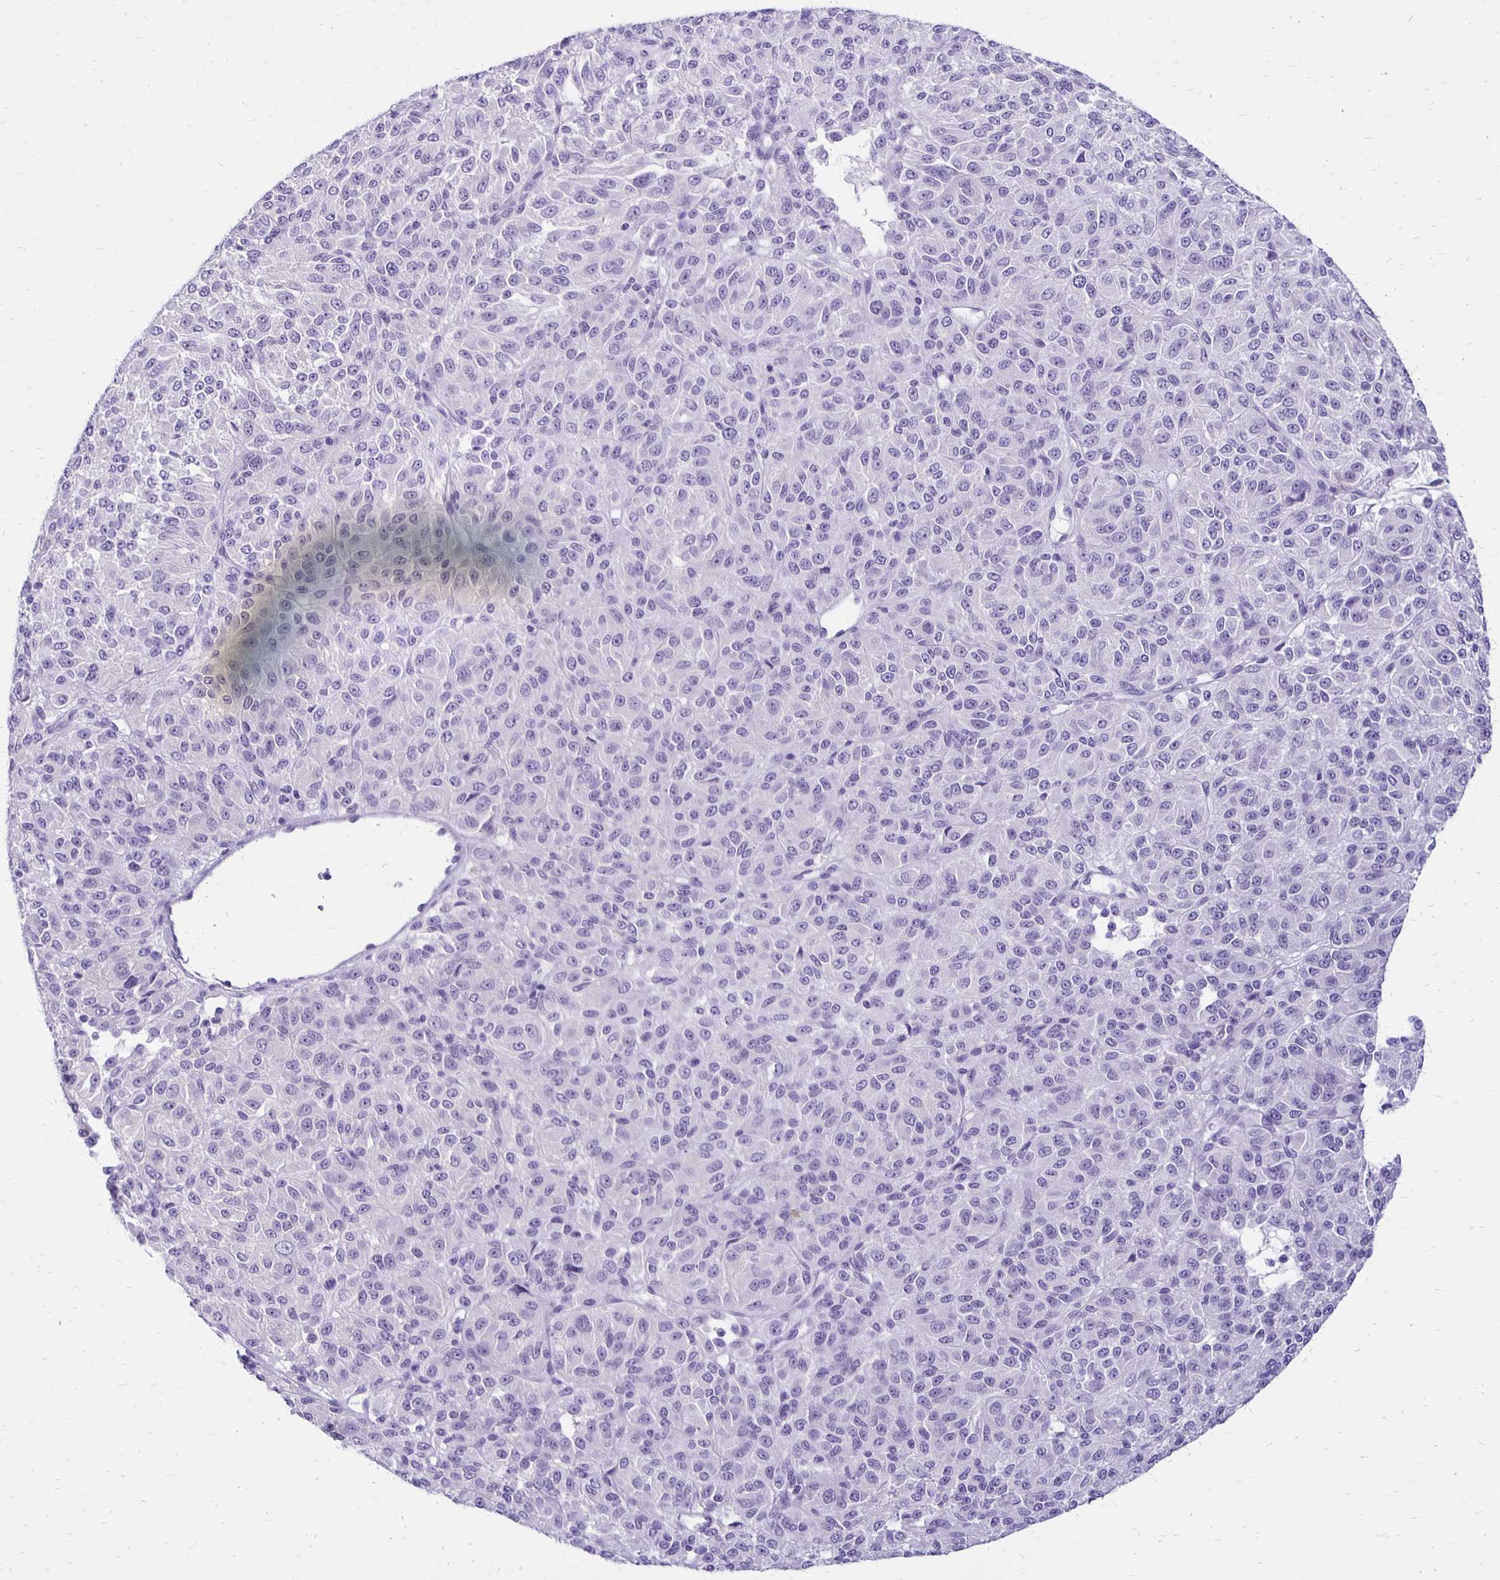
{"staining": {"intensity": "negative", "quantity": "none", "location": "none"}, "tissue": "melanoma", "cell_type": "Tumor cells", "image_type": "cancer", "snomed": [{"axis": "morphology", "description": "Malignant melanoma, Metastatic site"}, {"axis": "topography", "description": "Brain"}], "caption": "A histopathology image of malignant melanoma (metastatic site) stained for a protein exhibits no brown staining in tumor cells.", "gene": "ANKRD45", "patient": {"sex": "female", "age": 56}}